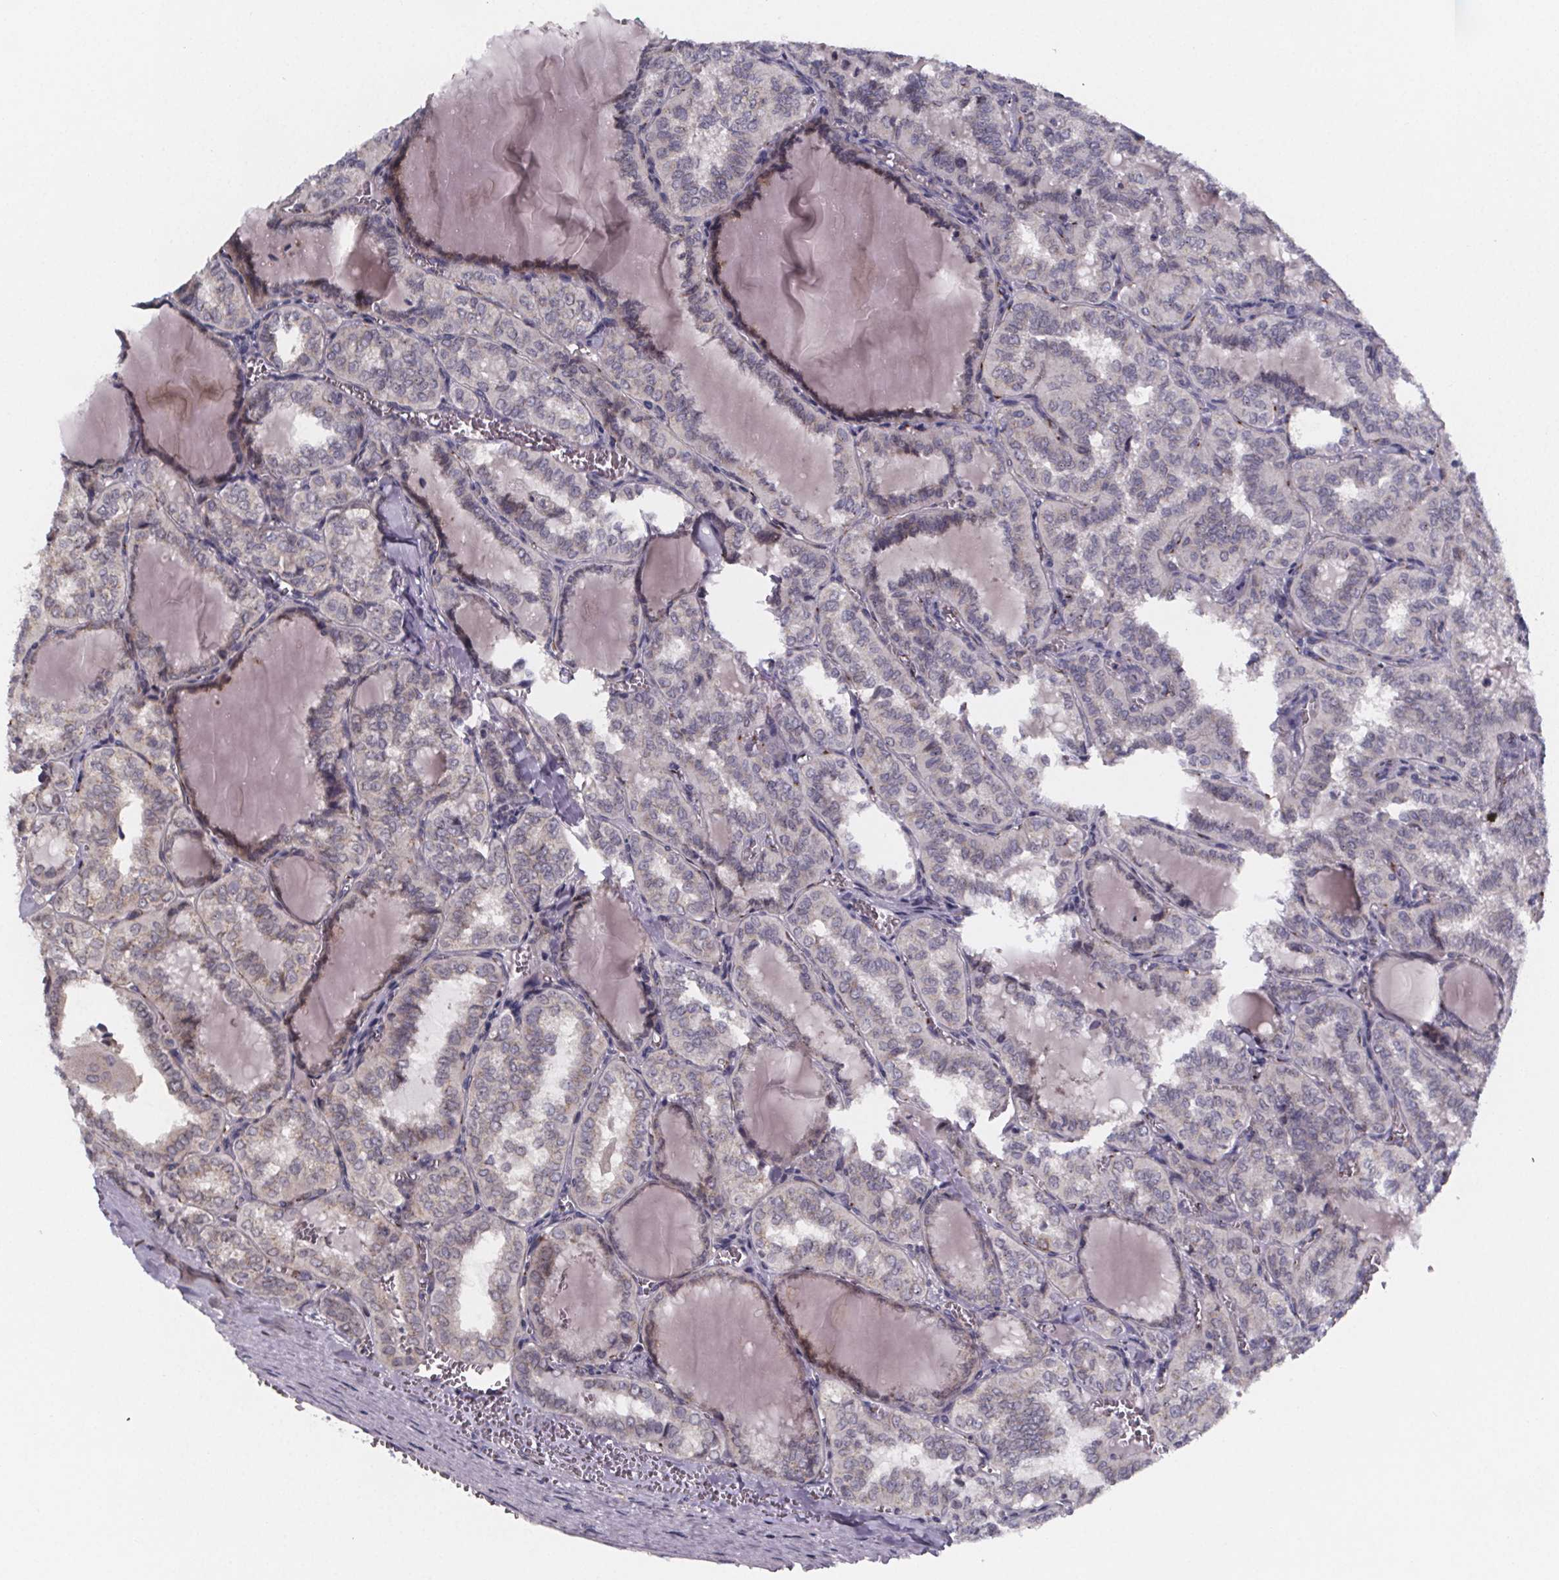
{"staining": {"intensity": "negative", "quantity": "none", "location": "none"}, "tissue": "thyroid cancer", "cell_type": "Tumor cells", "image_type": "cancer", "snomed": [{"axis": "morphology", "description": "Papillary adenocarcinoma, NOS"}, {"axis": "topography", "description": "Thyroid gland"}], "caption": "The immunohistochemistry (IHC) histopathology image has no significant positivity in tumor cells of thyroid papillary adenocarcinoma tissue.", "gene": "NDST1", "patient": {"sex": "female", "age": 41}}